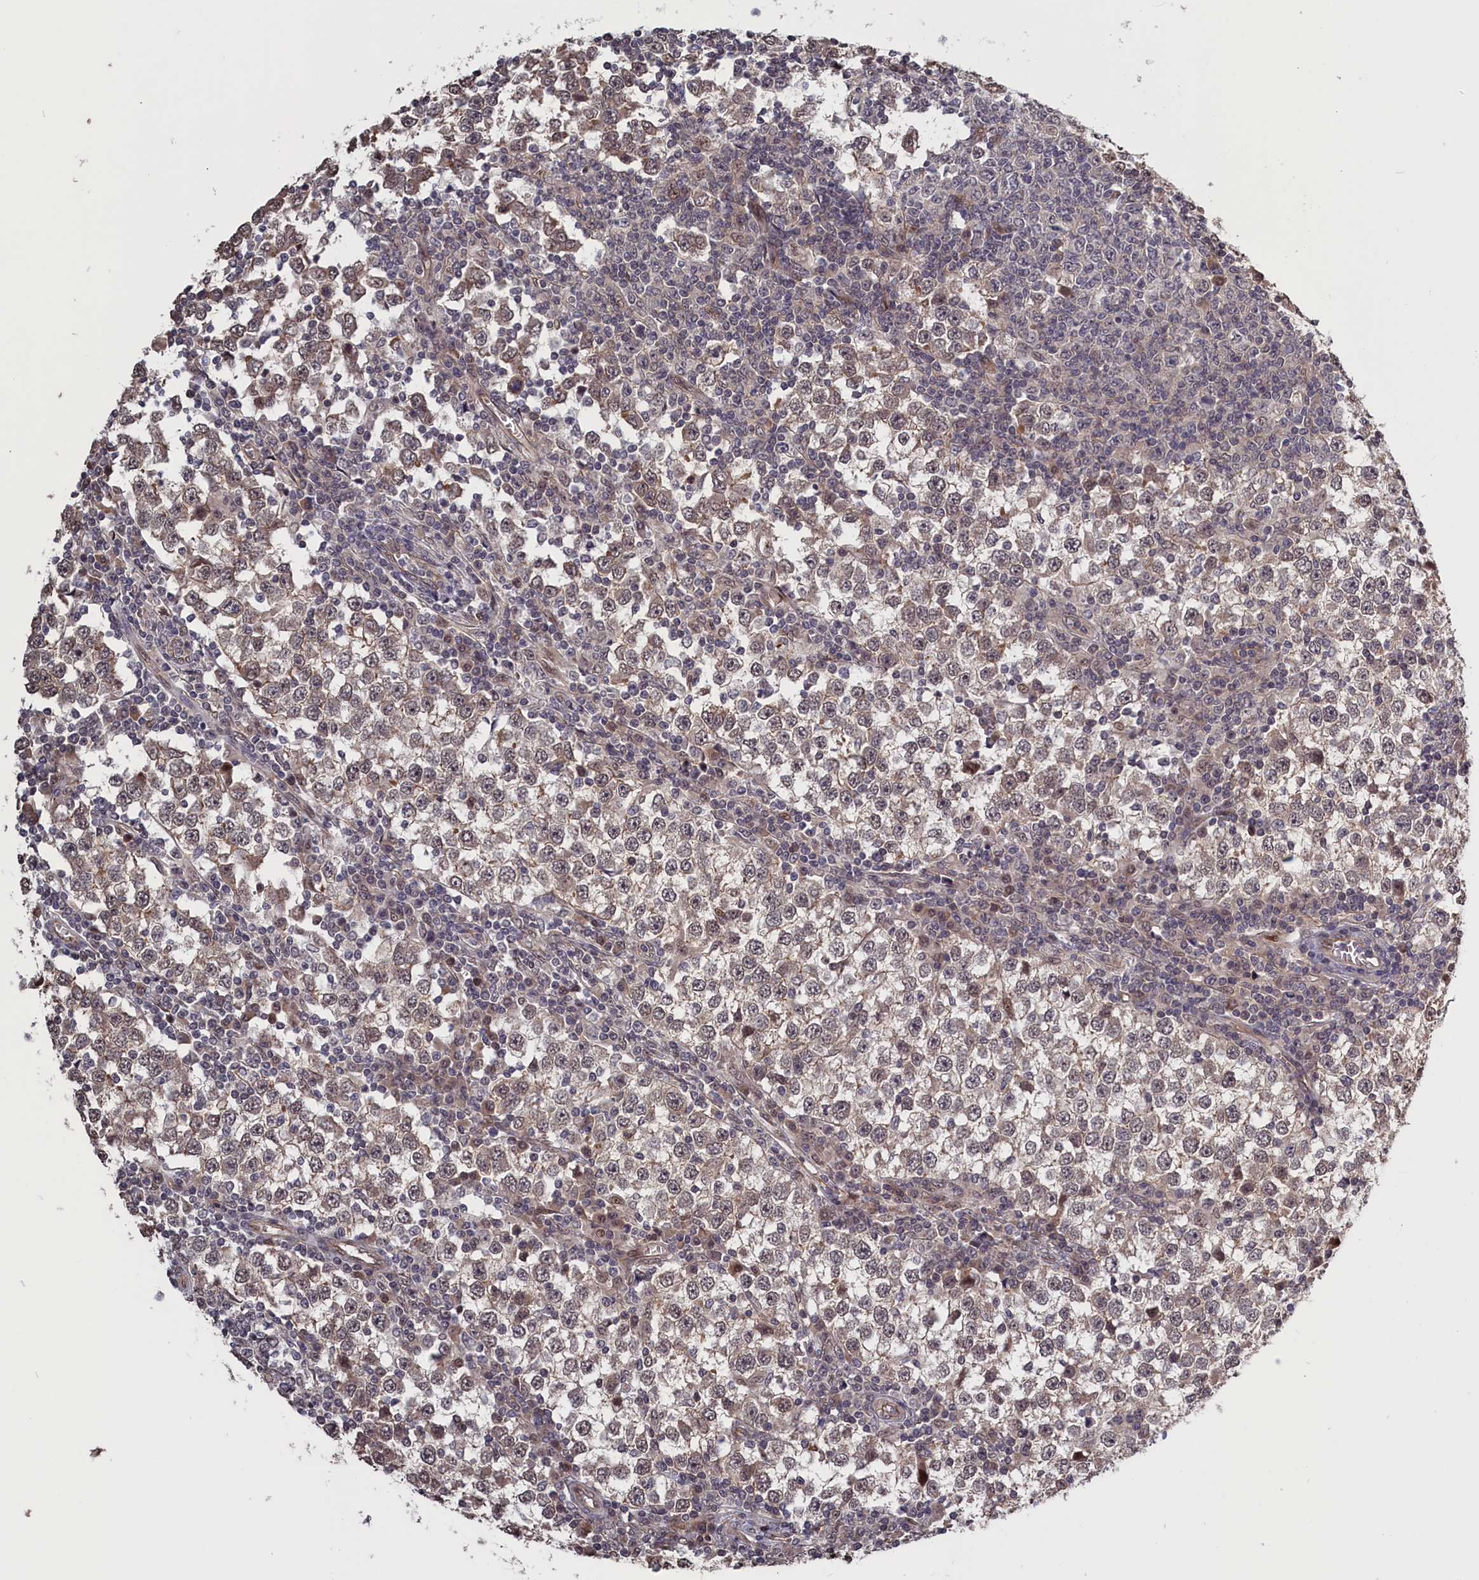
{"staining": {"intensity": "weak", "quantity": "<25%", "location": "cytoplasmic/membranous"}, "tissue": "testis cancer", "cell_type": "Tumor cells", "image_type": "cancer", "snomed": [{"axis": "morphology", "description": "Seminoma, NOS"}, {"axis": "topography", "description": "Testis"}], "caption": "Testis cancer stained for a protein using IHC exhibits no expression tumor cells.", "gene": "PLP2", "patient": {"sex": "male", "age": 65}}